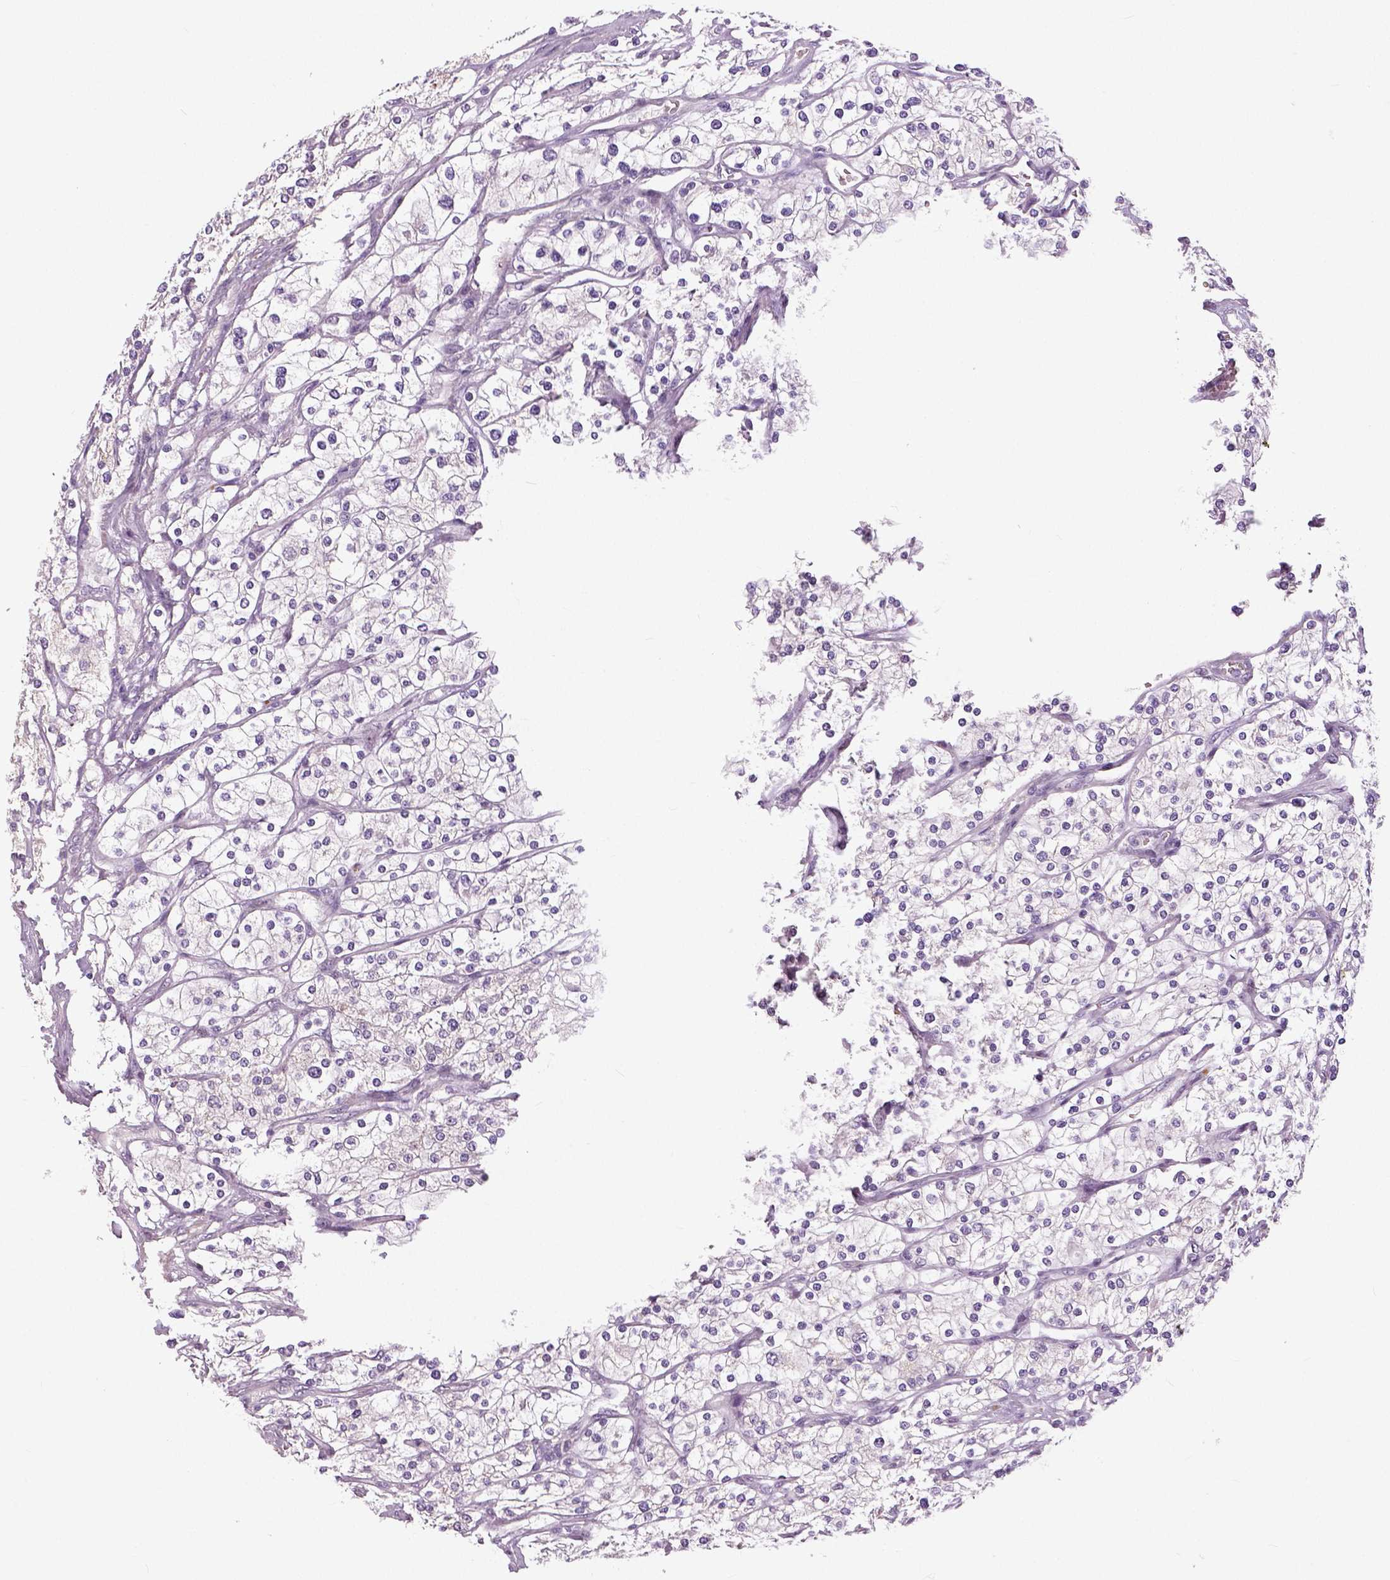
{"staining": {"intensity": "negative", "quantity": "none", "location": "none"}, "tissue": "renal cancer", "cell_type": "Tumor cells", "image_type": "cancer", "snomed": [{"axis": "morphology", "description": "Adenocarcinoma, NOS"}, {"axis": "topography", "description": "Kidney"}], "caption": "Tumor cells are negative for protein expression in human renal adenocarcinoma.", "gene": "NECAB1", "patient": {"sex": "male", "age": 80}}